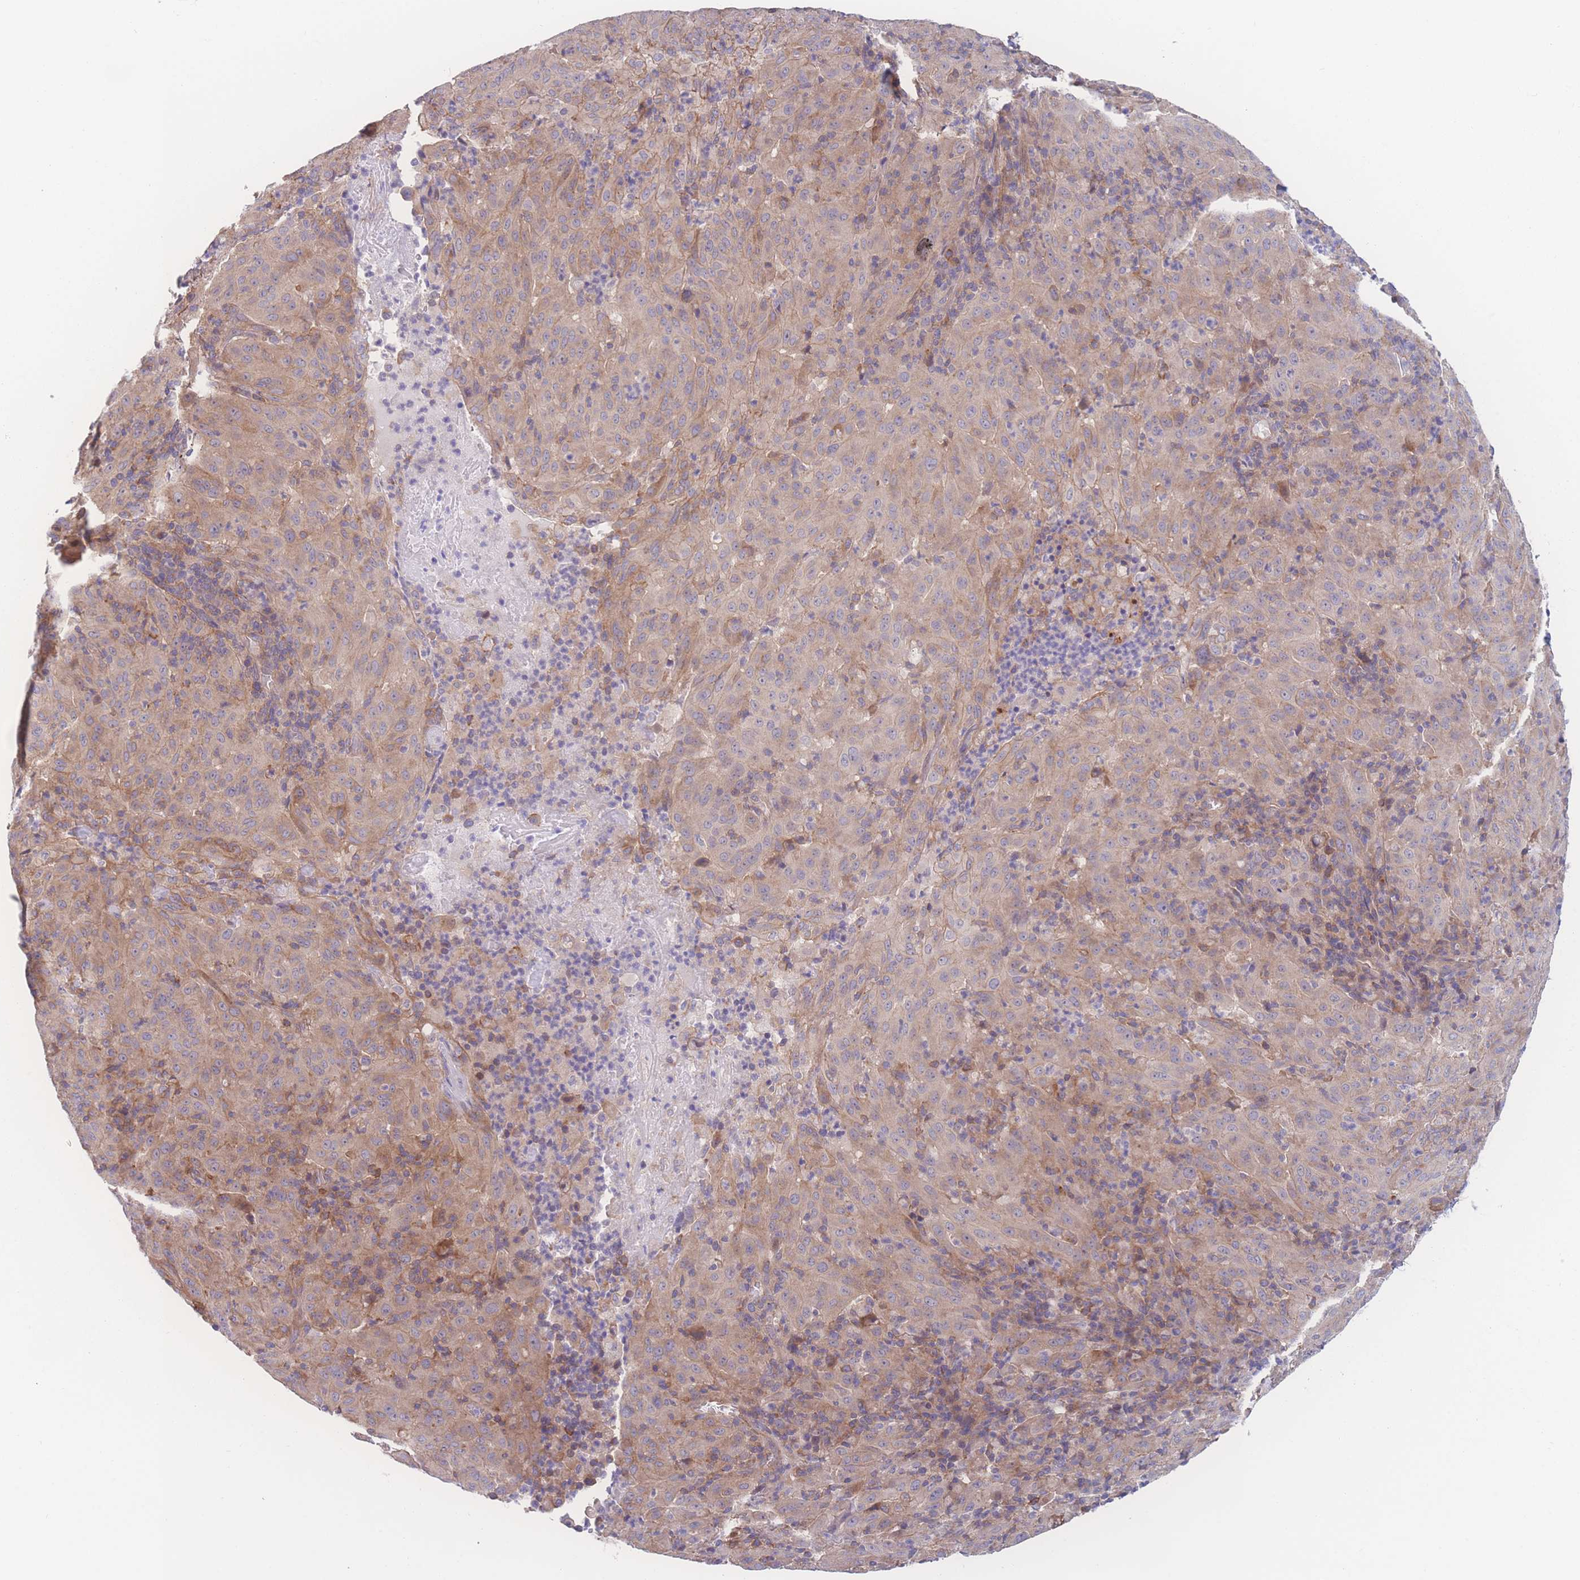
{"staining": {"intensity": "weak", "quantity": ">75%", "location": "cytoplasmic/membranous"}, "tissue": "pancreatic cancer", "cell_type": "Tumor cells", "image_type": "cancer", "snomed": [{"axis": "morphology", "description": "Adenocarcinoma, NOS"}, {"axis": "topography", "description": "Pancreas"}], "caption": "An IHC micrograph of tumor tissue is shown. Protein staining in brown highlights weak cytoplasmic/membranous positivity in pancreatic cancer within tumor cells.", "gene": "CFAP97", "patient": {"sex": "male", "age": 63}}